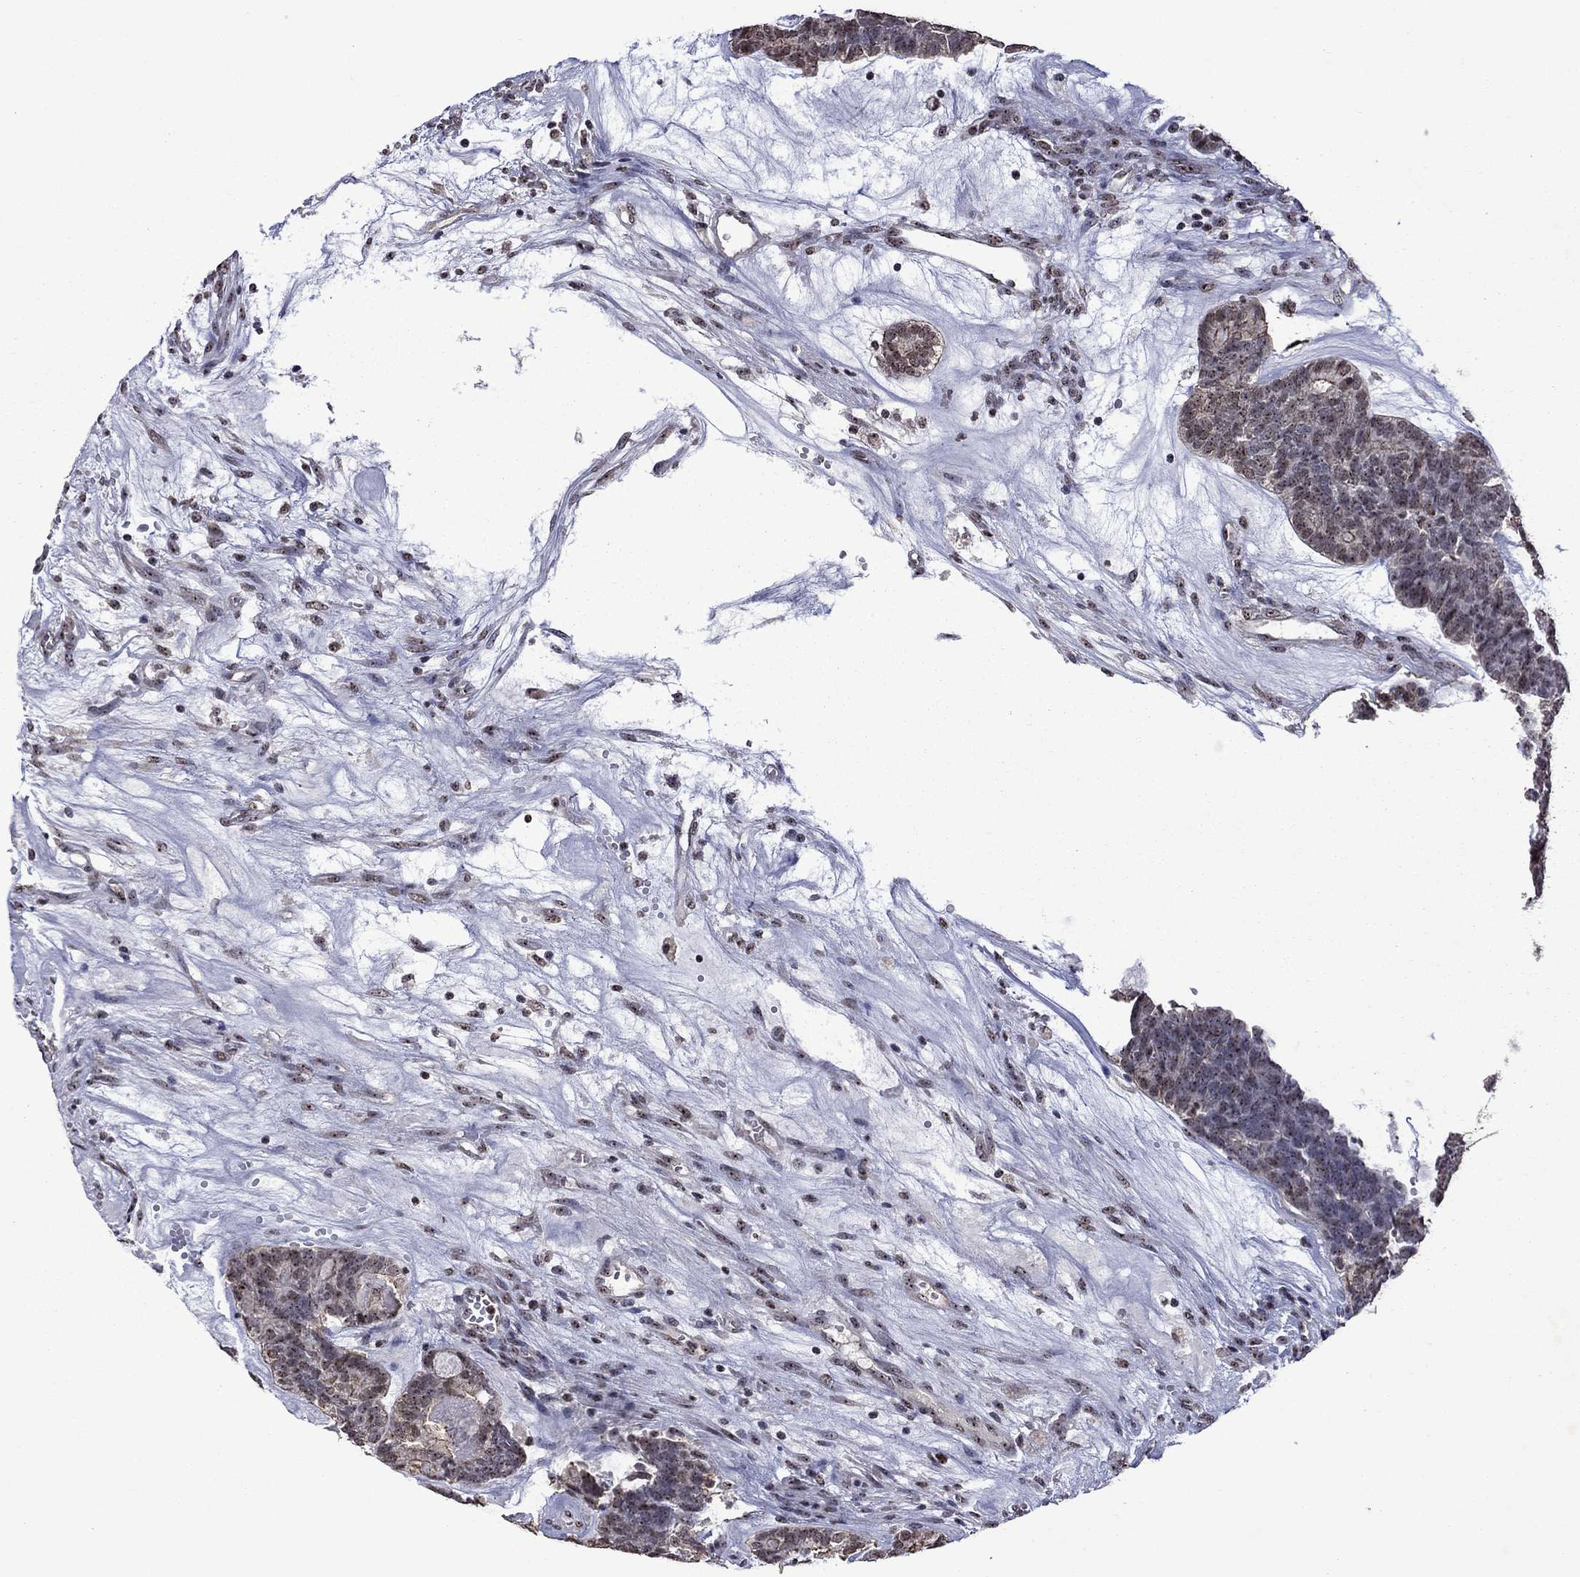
{"staining": {"intensity": "weak", "quantity": "<25%", "location": "nuclear"}, "tissue": "head and neck cancer", "cell_type": "Tumor cells", "image_type": "cancer", "snomed": [{"axis": "morphology", "description": "Adenocarcinoma, NOS"}, {"axis": "topography", "description": "Head-Neck"}], "caption": "Immunohistochemistry image of human head and neck cancer (adenocarcinoma) stained for a protein (brown), which reveals no staining in tumor cells.", "gene": "SPOUT1", "patient": {"sex": "female", "age": 81}}